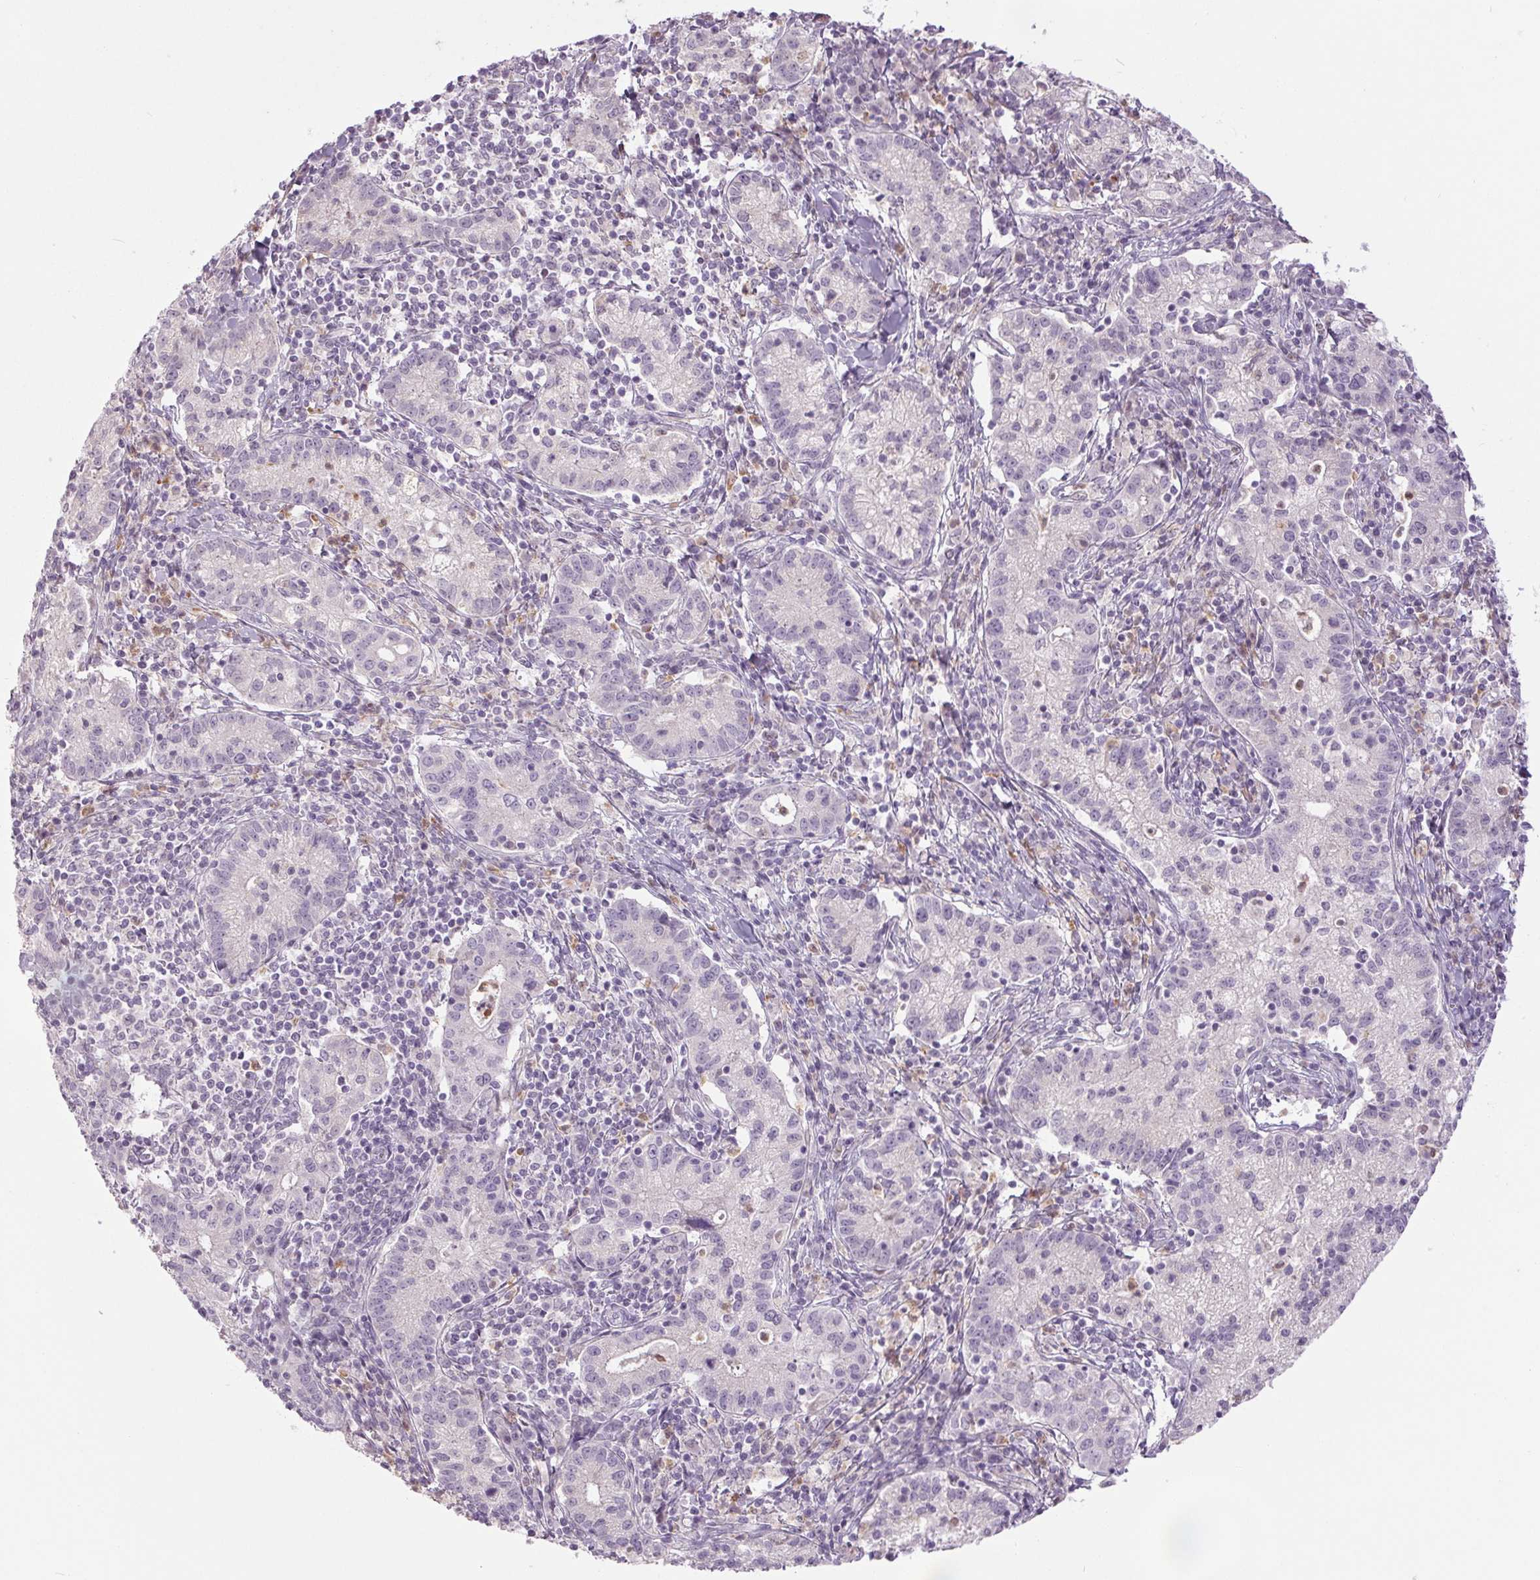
{"staining": {"intensity": "negative", "quantity": "none", "location": "none"}, "tissue": "cervical cancer", "cell_type": "Tumor cells", "image_type": "cancer", "snomed": [{"axis": "morphology", "description": "Normal tissue, NOS"}, {"axis": "morphology", "description": "Adenocarcinoma, NOS"}, {"axis": "topography", "description": "Cervix"}], "caption": "The image reveals no significant positivity in tumor cells of cervical adenocarcinoma.", "gene": "SMIM6", "patient": {"sex": "female", "age": 44}}